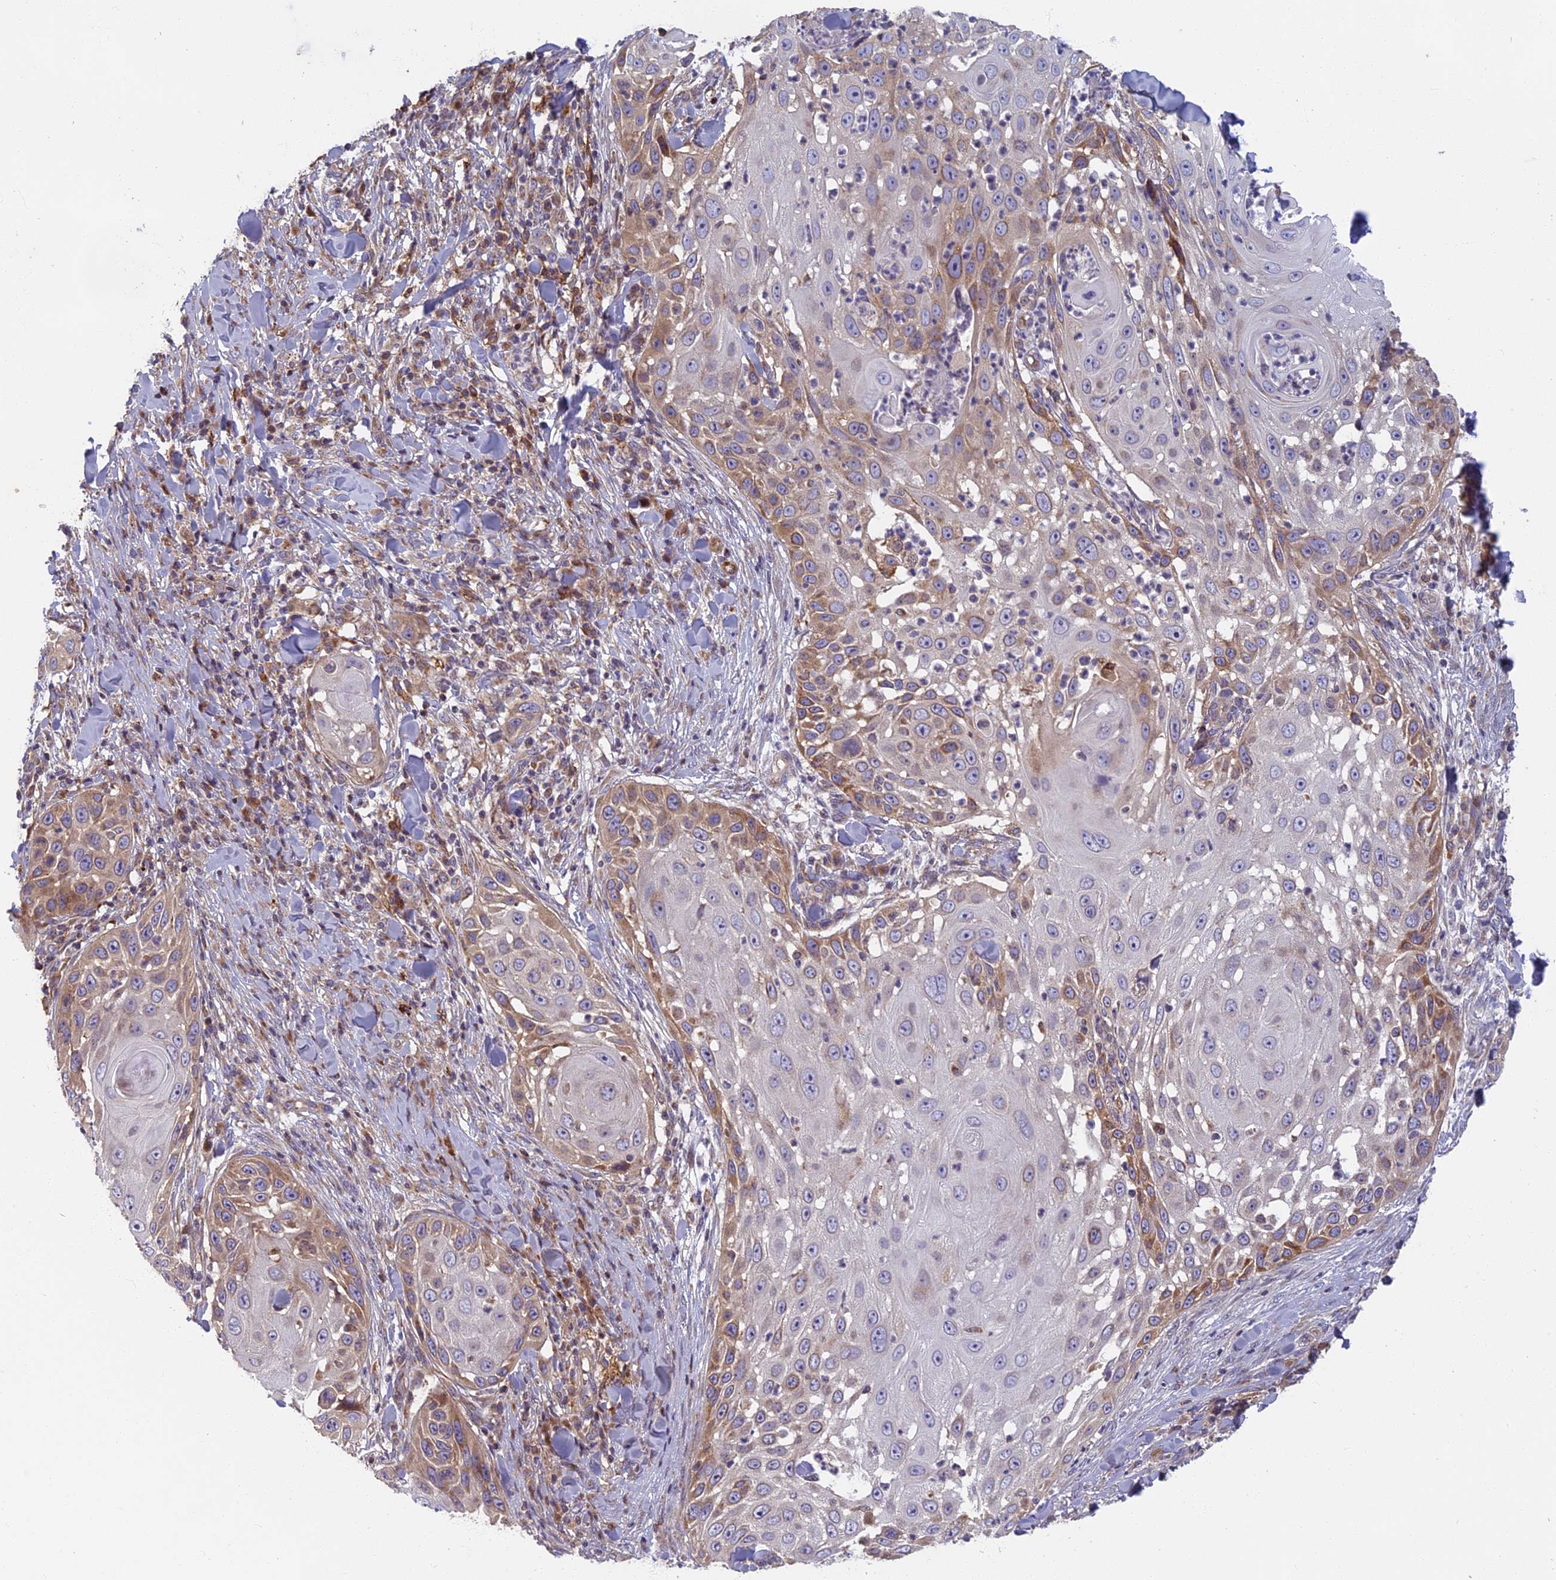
{"staining": {"intensity": "weak", "quantity": "25%-75%", "location": "cytoplasmic/membranous"}, "tissue": "skin cancer", "cell_type": "Tumor cells", "image_type": "cancer", "snomed": [{"axis": "morphology", "description": "Squamous cell carcinoma, NOS"}, {"axis": "topography", "description": "Skin"}], "caption": "Brown immunohistochemical staining in human skin cancer (squamous cell carcinoma) shows weak cytoplasmic/membranous expression in approximately 25%-75% of tumor cells.", "gene": "EDAR", "patient": {"sex": "female", "age": 44}}